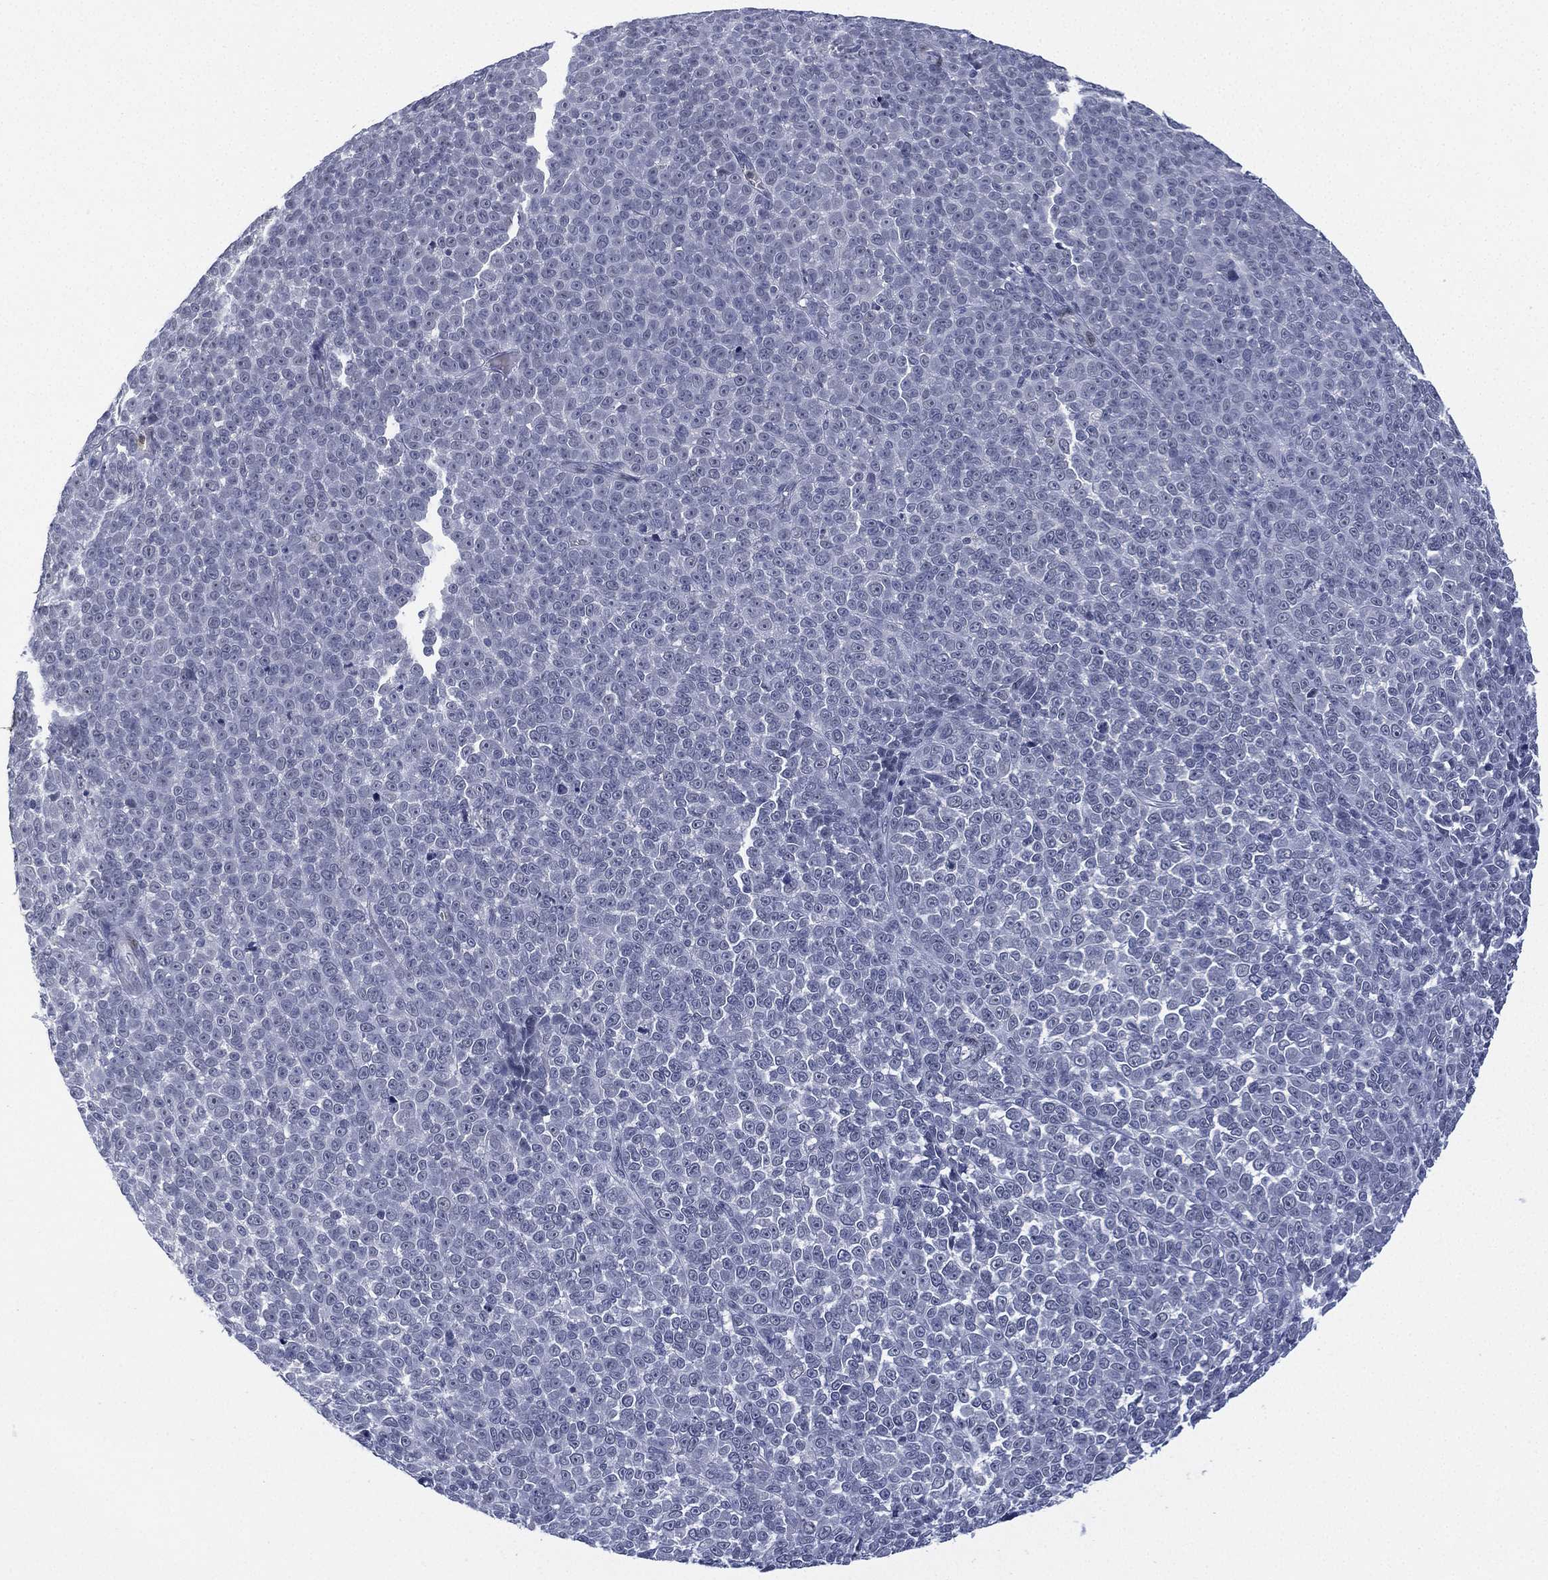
{"staining": {"intensity": "negative", "quantity": "none", "location": "none"}, "tissue": "melanoma", "cell_type": "Tumor cells", "image_type": "cancer", "snomed": [{"axis": "morphology", "description": "Malignant melanoma, NOS"}, {"axis": "topography", "description": "Skin"}], "caption": "IHC image of human melanoma stained for a protein (brown), which shows no positivity in tumor cells. The staining is performed using DAB (3,3'-diaminobenzidine) brown chromogen with nuclei counter-stained in using hematoxylin.", "gene": "ZNF711", "patient": {"sex": "female", "age": 95}}